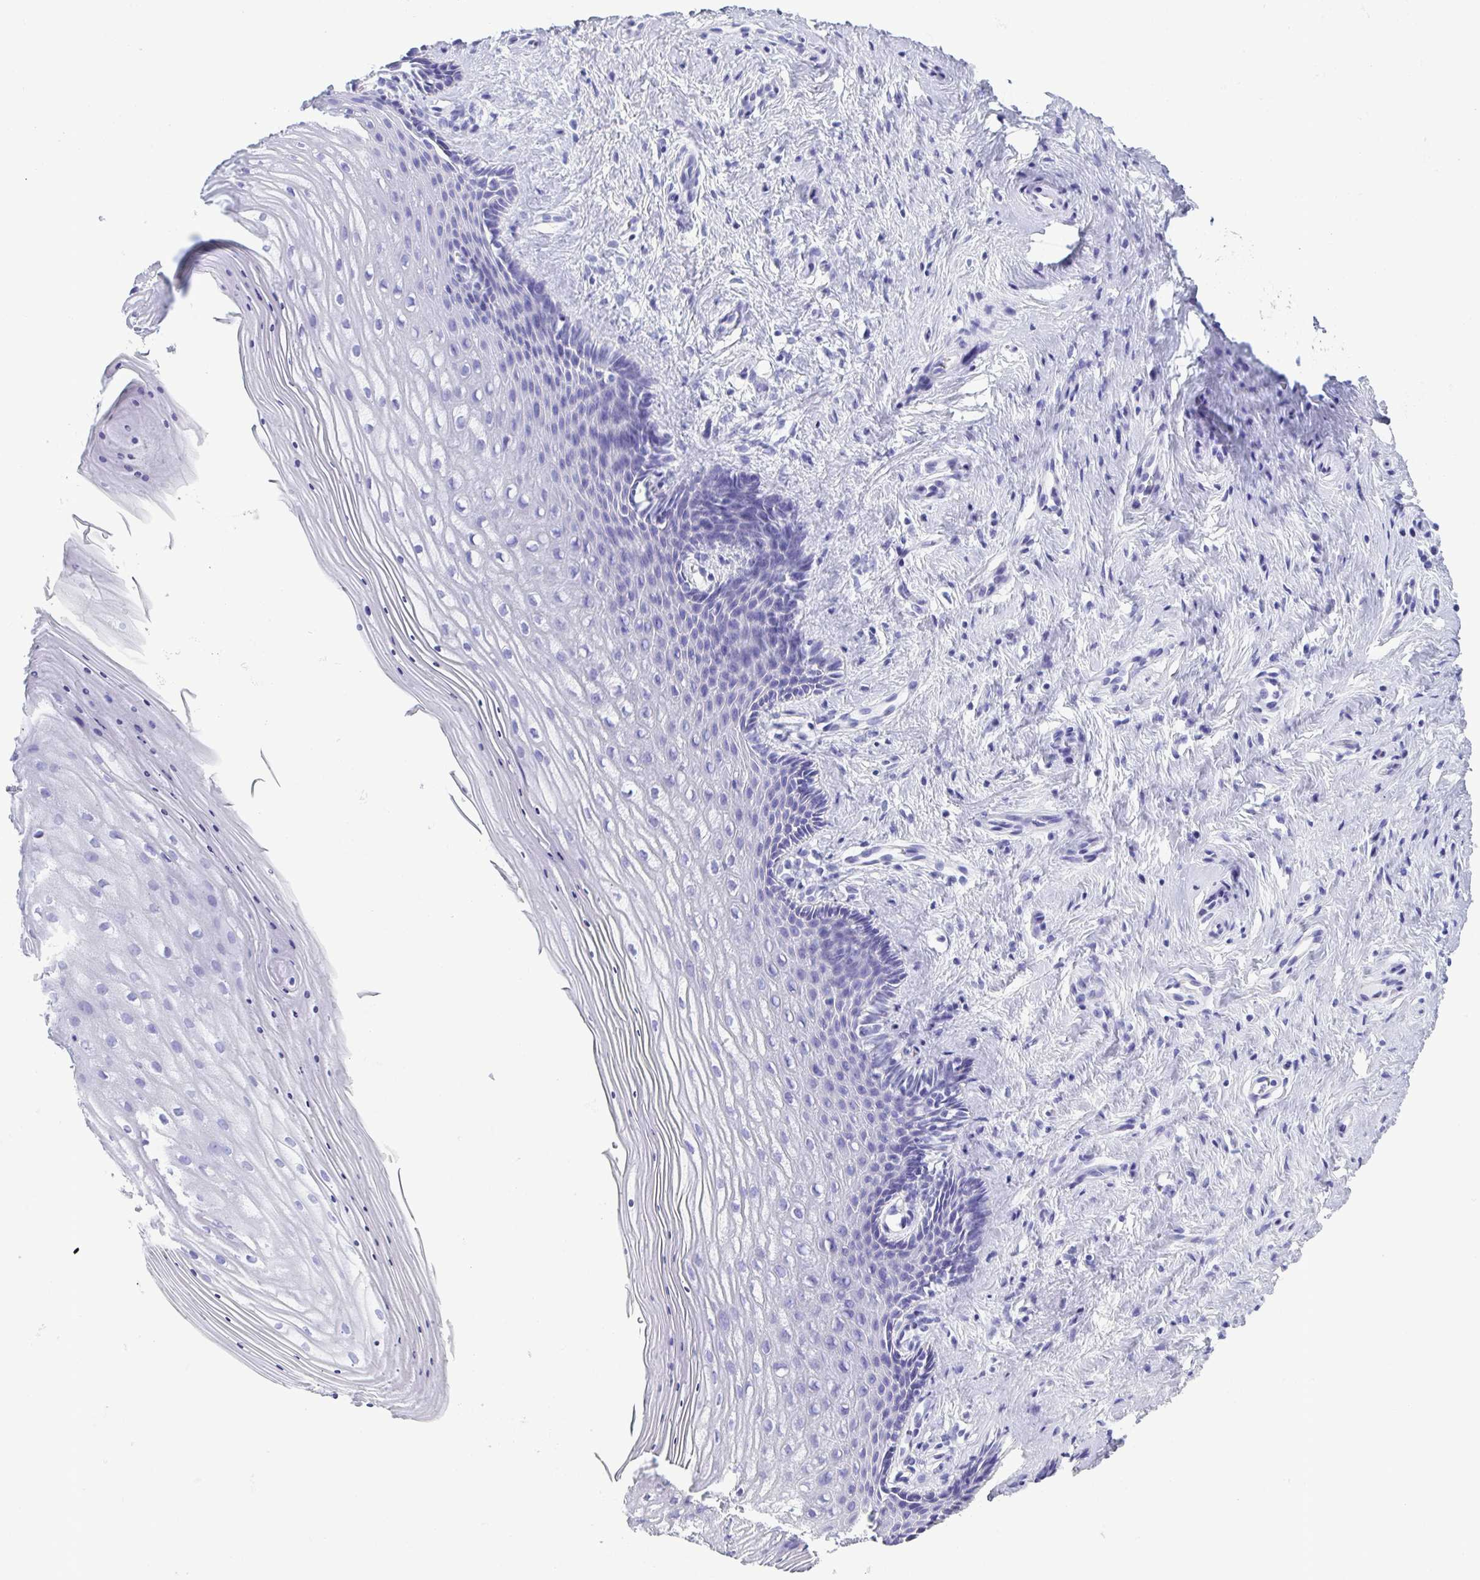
{"staining": {"intensity": "negative", "quantity": "none", "location": "none"}, "tissue": "vagina", "cell_type": "Squamous epithelial cells", "image_type": "normal", "snomed": [{"axis": "morphology", "description": "Normal tissue, NOS"}, {"axis": "topography", "description": "Vagina"}], "caption": "Photomicrograph shows no protein staining in squamous epithelial cells of unremarkable vagina. (Stains: DAB (3,3'-diaminobenzidine) immunohistochemistry with hematoxylin counter stain, Microscopy: brightfield microscopy at high magnification).", "gene": "TSPY10", "patient": {"sex": "female", "age": 42}}